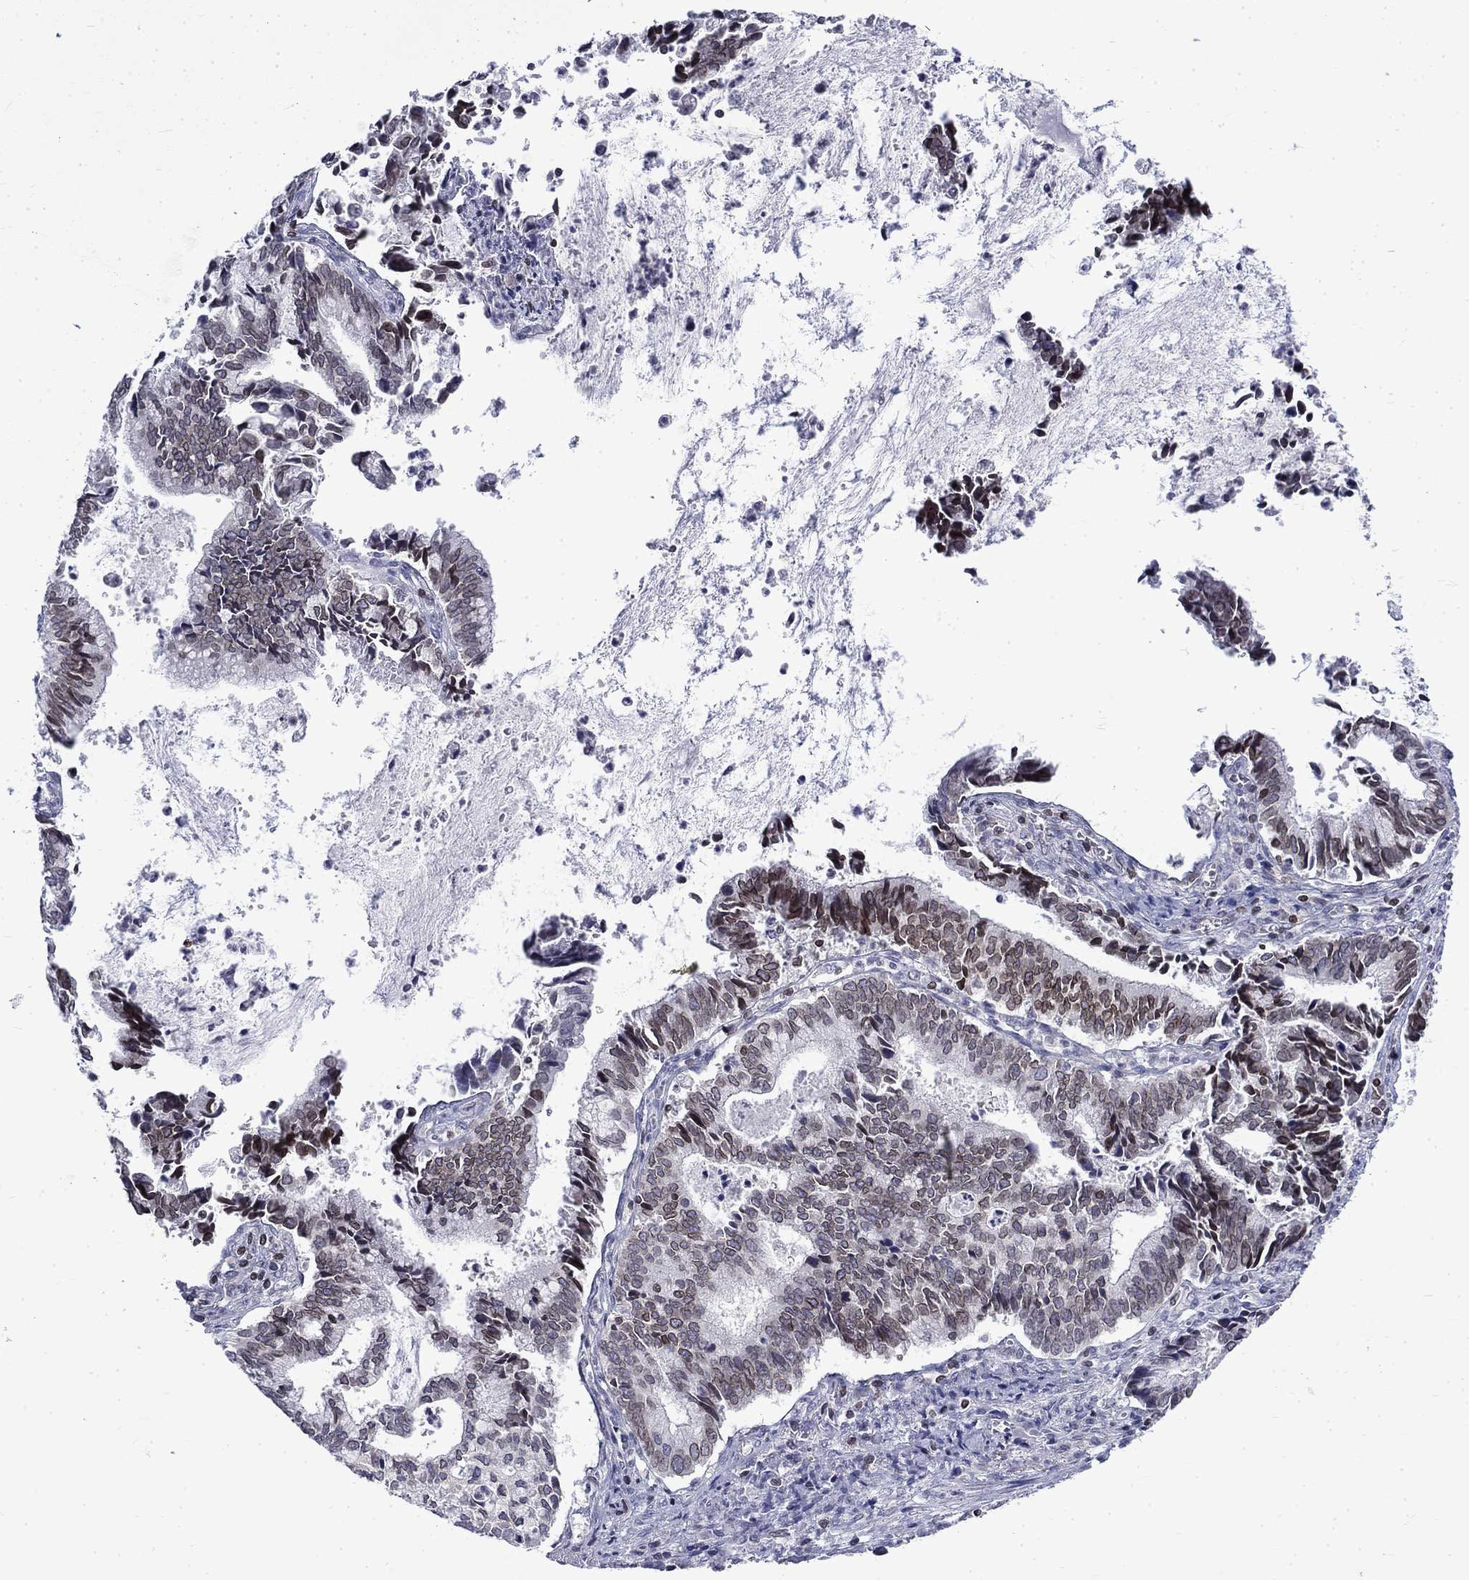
{"staining": {"intensity": "weak", "quantity": "<25%", "location": "cytoplasmic/membranous,nuclear"}, "tissue": "cervical cancer", "cell_type": "Tumor cells", "image_type": "cancer", "snomed": [{"axis": "morphology", "description": "Adenocarcinoma, NOS"}, {"axis": "topography", "description": "Cervix"}], "caption": "DAB immunohistochemical staining of cervical cancer (adenocarcinoma) reveals no significant expression in tumor cells.", "gene": "SLA", "patient": {"sex": "female", "age": 42}}